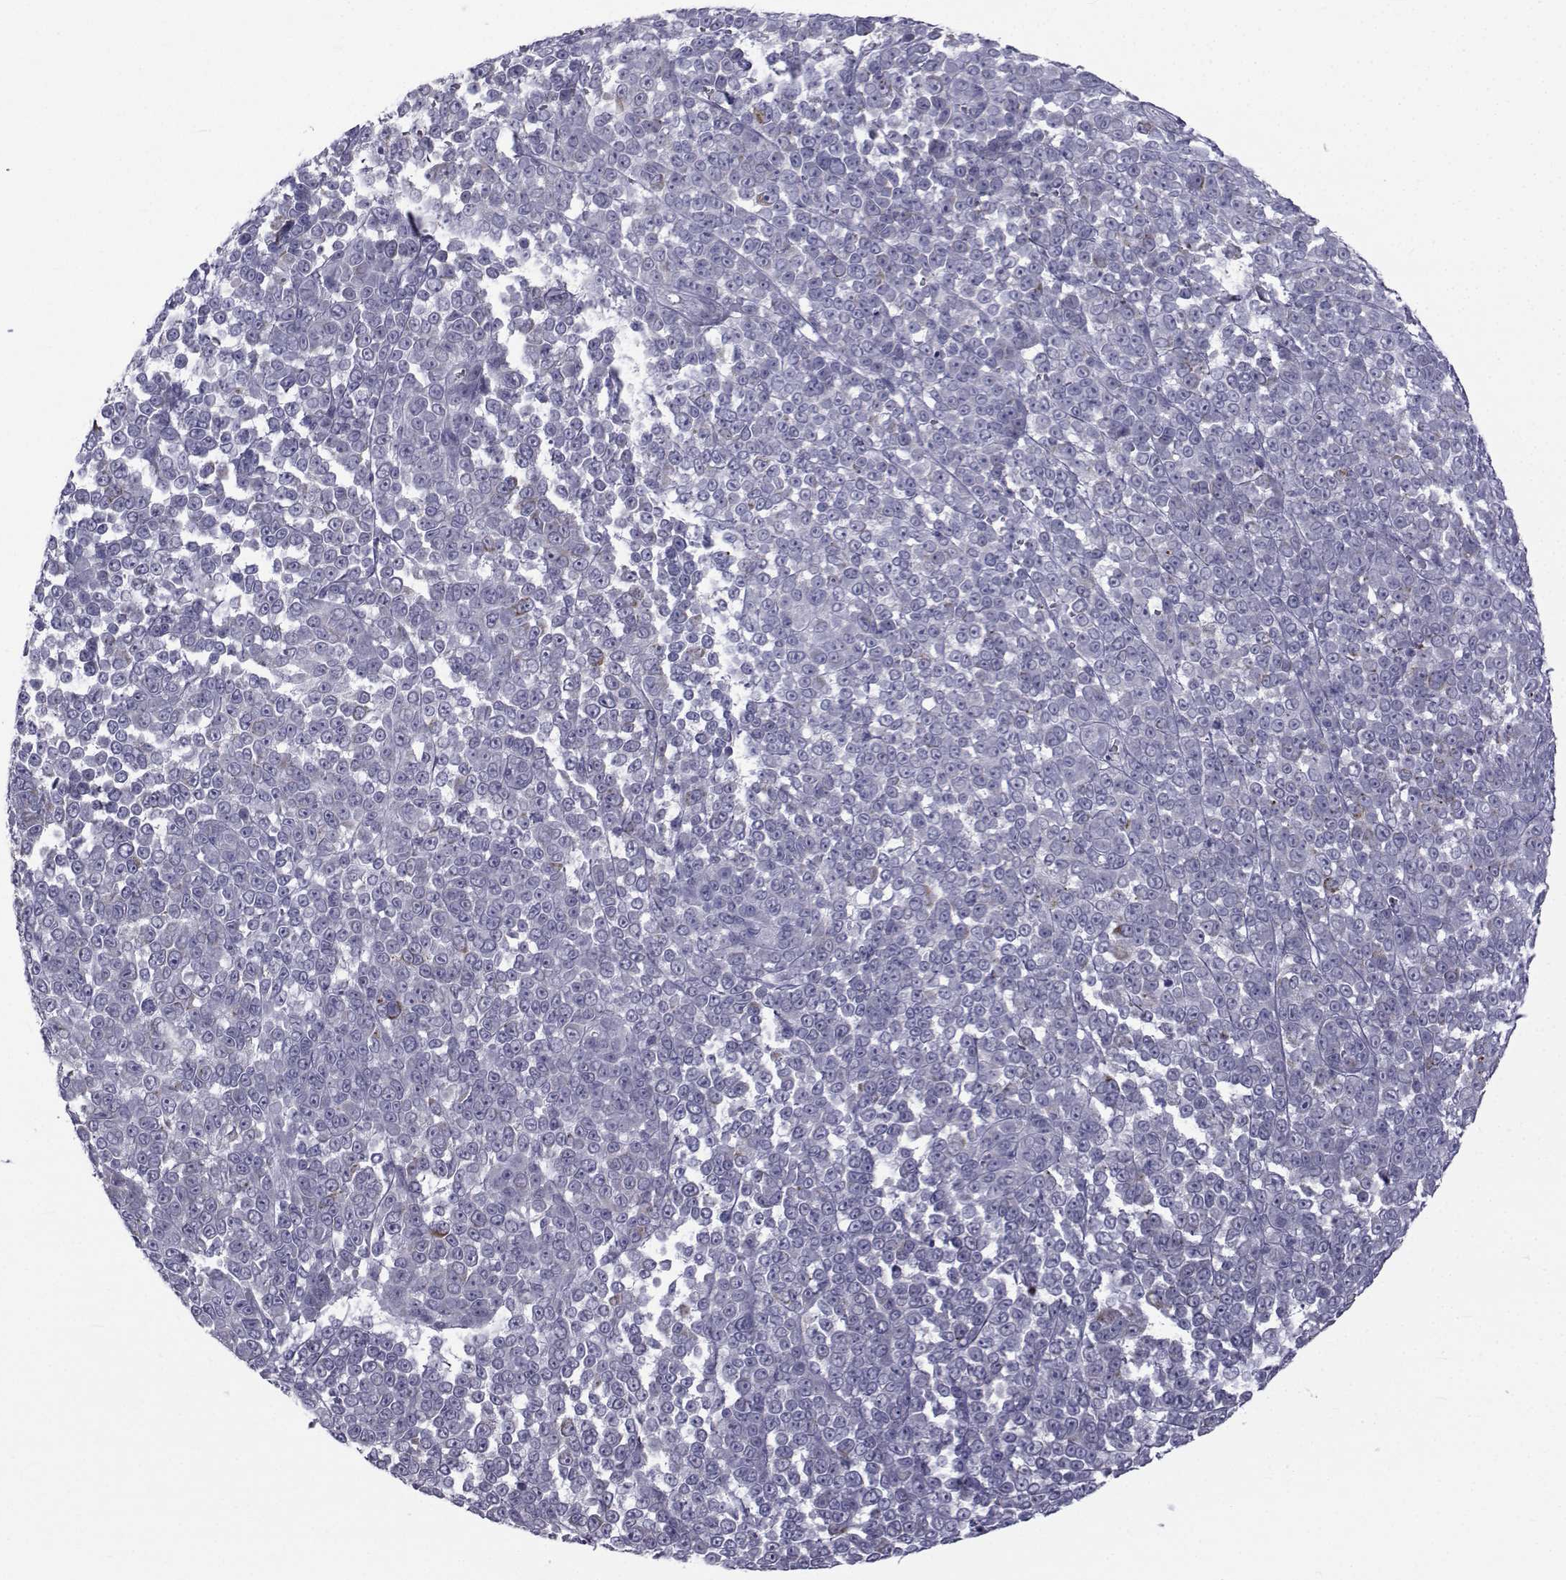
{"staining": {"intensity": "negative", "quantity": "none", "location": "none"}, "tissue": "melanoma", "cell_type": "Tumor cells", "image_type": "cancer", "snomed": [{"axis": "morphology", "description": "Malignant melanoma, NOS"}, {"axis": "topography", "description": "Skin"}], "caption": "Tumor cells show no significant protein expression in malignant melanoma.", "gene": "FDXR", "patient": {"sex": "female", "age": 95}}